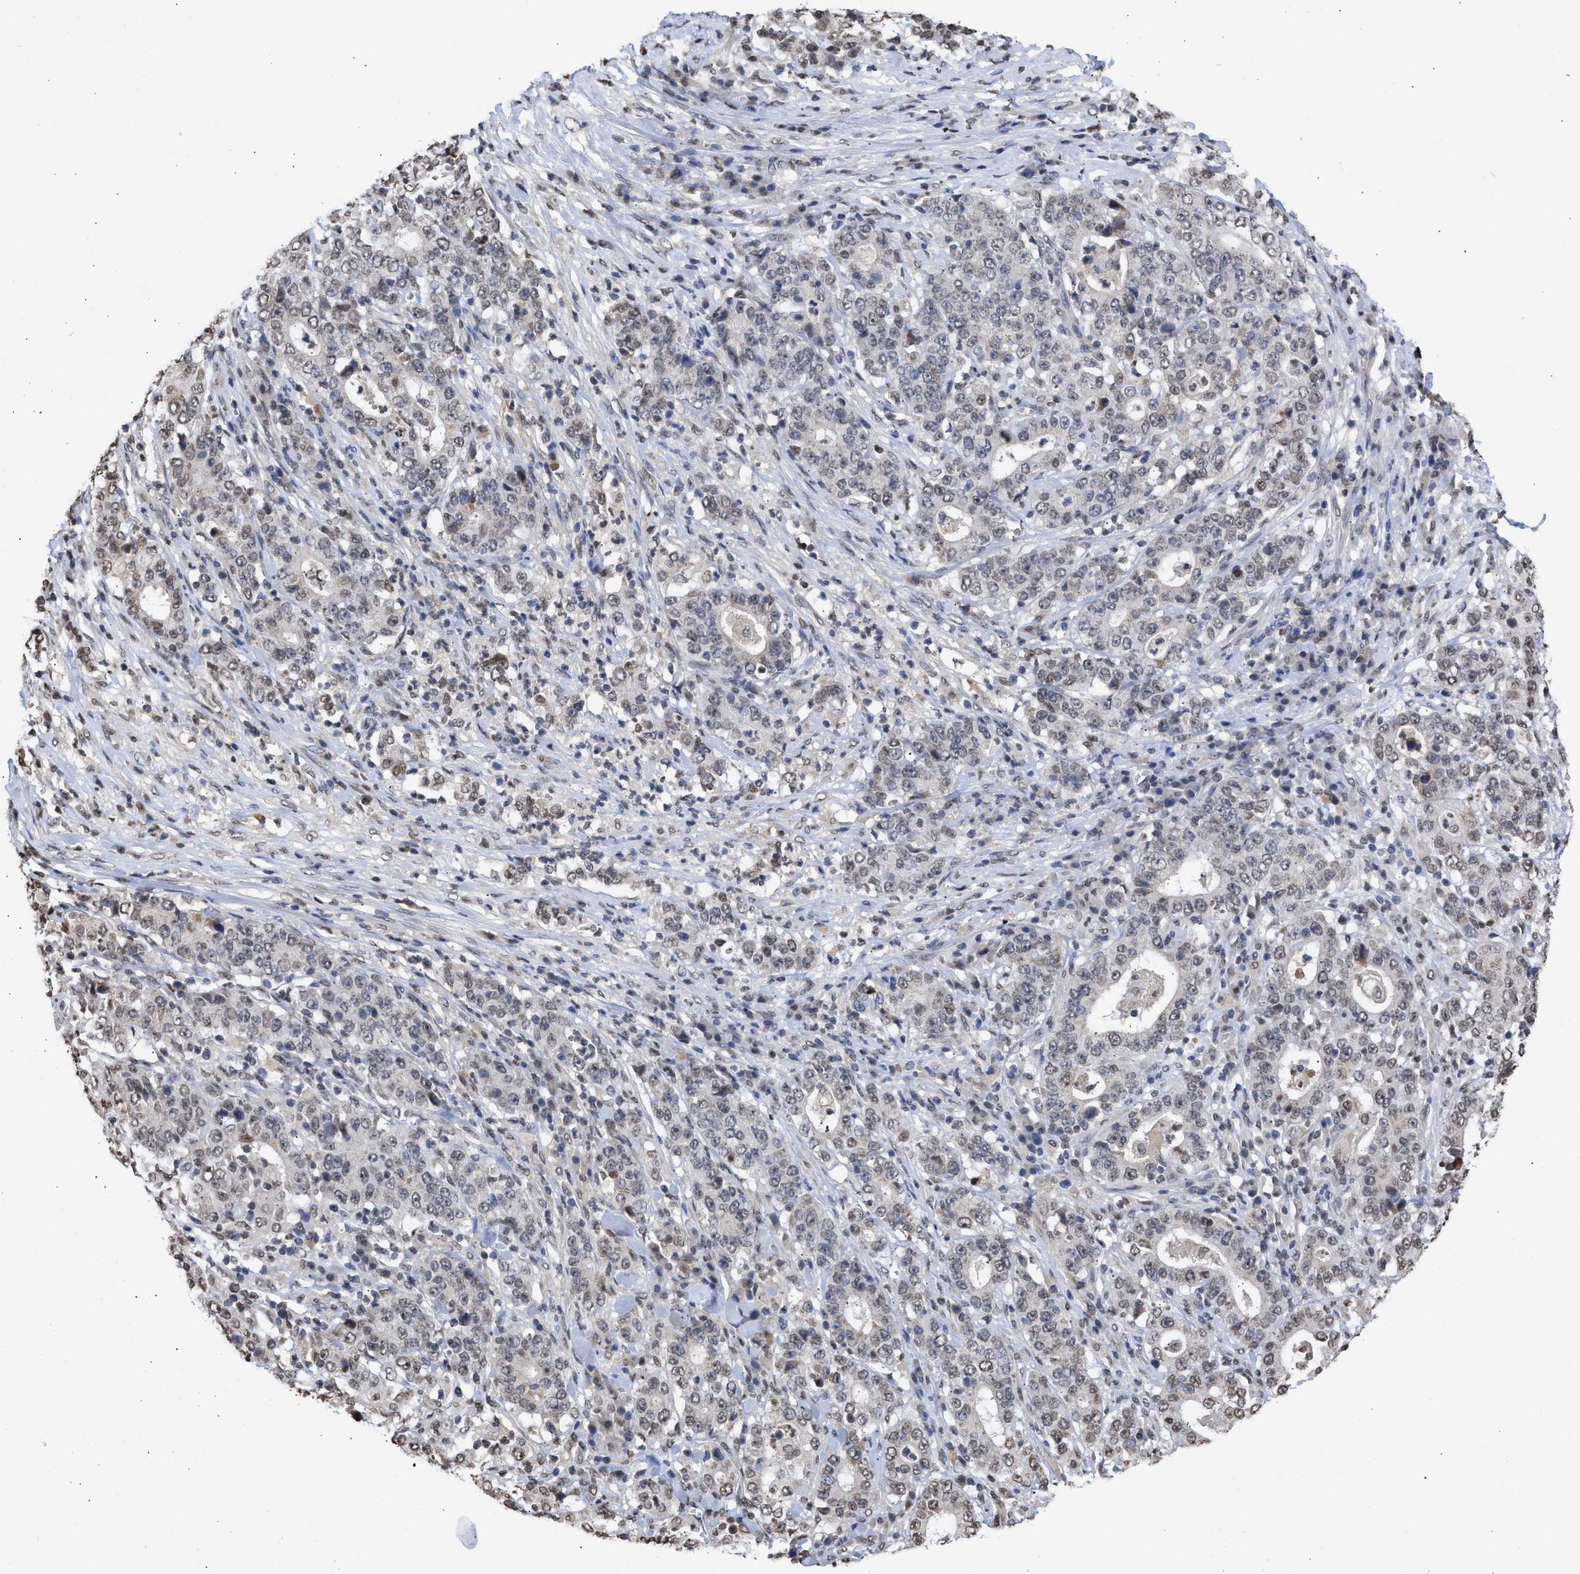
{"staining": {"intensity": "weak", "quantity": "25%-75%", "location": "nuclear"}, "tissue": "stomach cancer", "cell_type": "Tumor cells", "image_type": "cancer", "snomed": [{"axis": "morphology", "description": "Normal tissue, NOS"}, {"axis": "morphology", "description": "Adenocarcinoma, NOS"}, {"axis": "topography", "description": "Stomach, upper"}, {"axis": "topography", "description": "Stomach"}], "caption": "Stomach cancer (adenocarcinoma) tissue demonstrates weak nuclear positivity in approximately 25%-75% of tumor cells, visualized by immunohistochemistry.", "gene": "NUP35", "patient": {"sex": "male", "age": 59}}